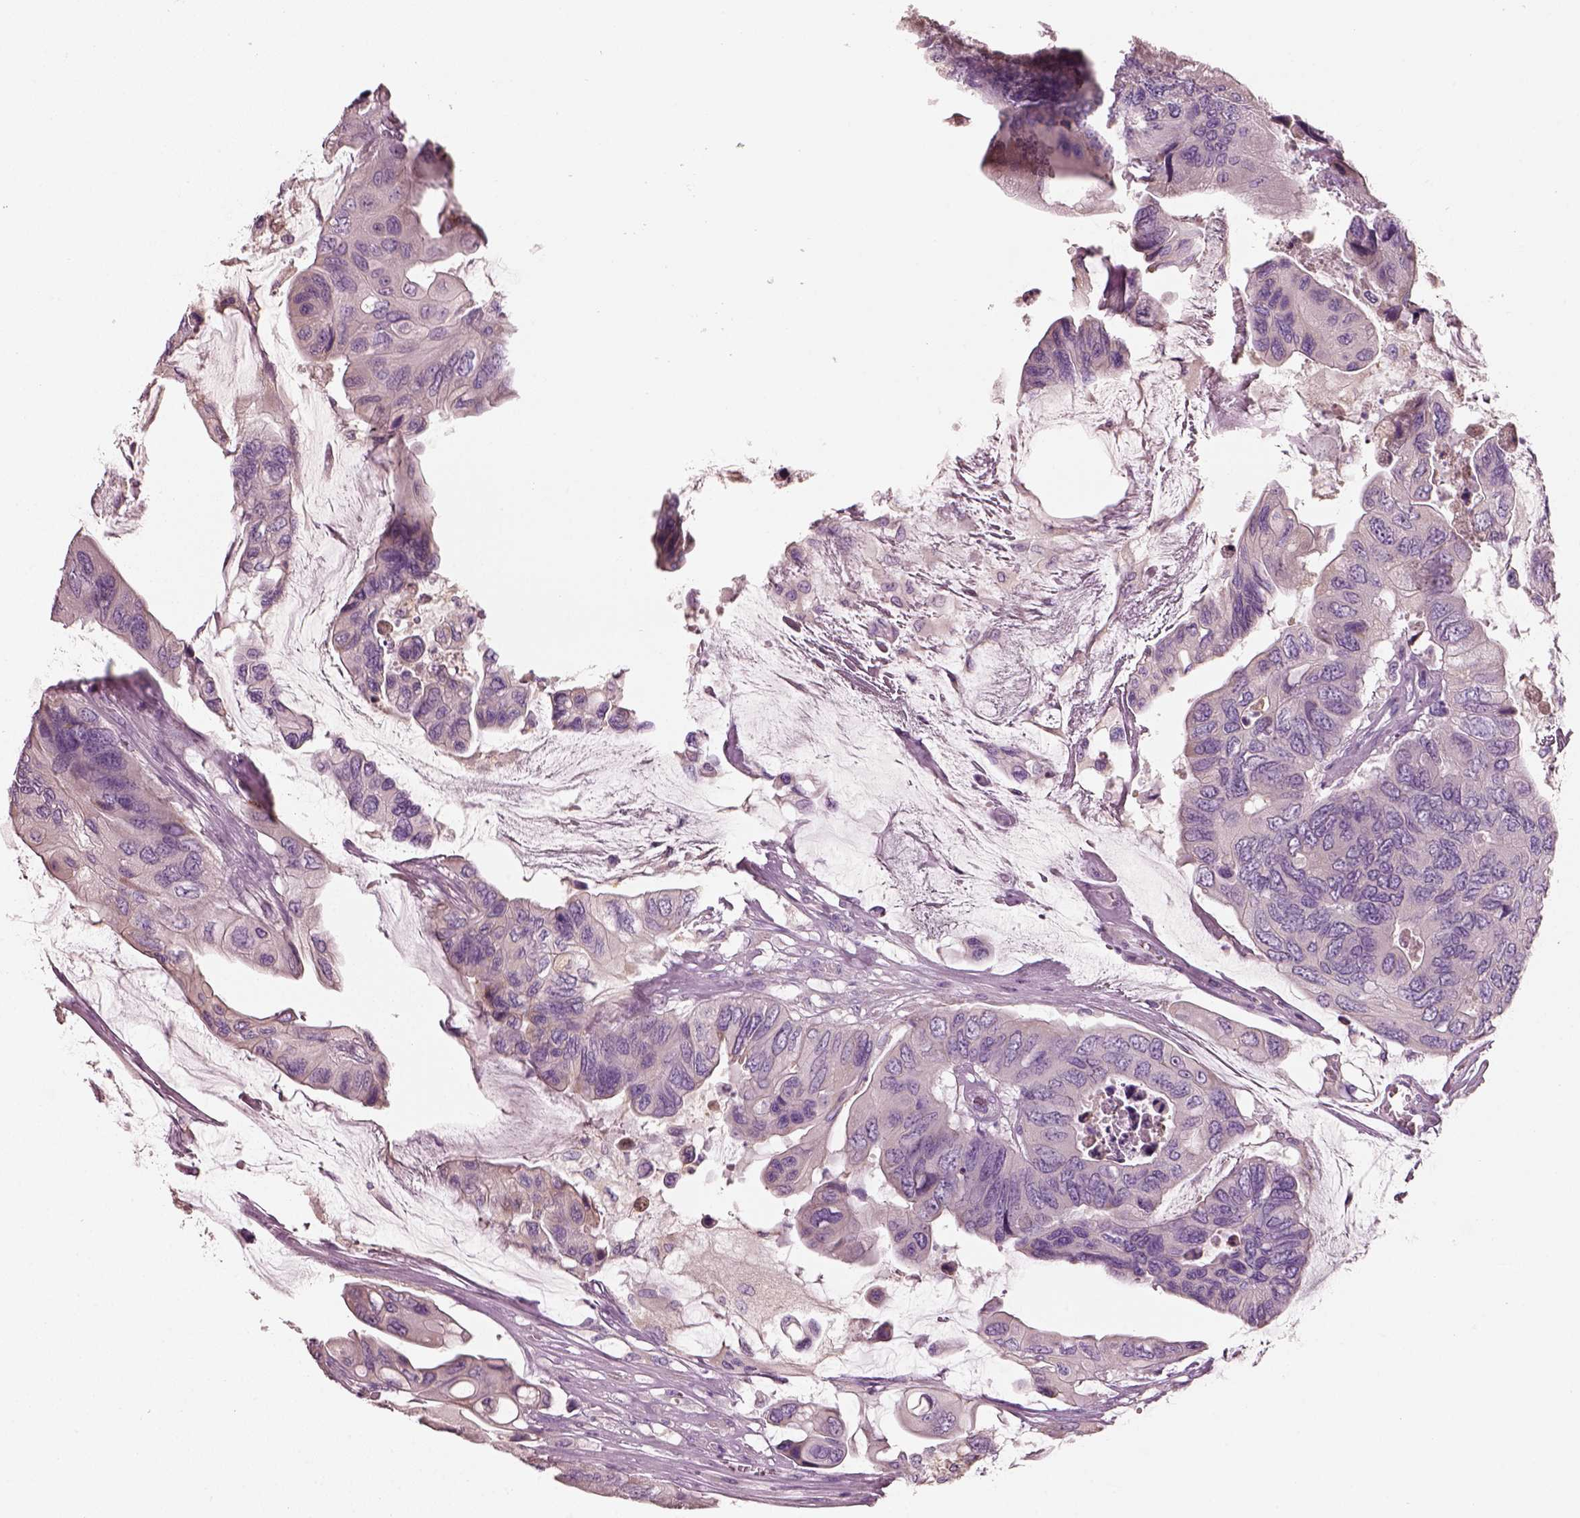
{"staining": {"intensity": "negative", "quantity": "none", "location": "none"}, "tissue": "colorectal cancer", "cell_type": "Tumor cells", "image_type": "cancer", "snomed": [{"axis": "morphology", "description": "Adenocarcinoma, NOS"}, {"axis": "topography", "description": "Rectum"}], "caption": "Adenocarcinoma (colorectal) was stained to show a protein in brown. There is no significant staining in tumor cells.", "gene": "PNOC", "patient": {"sex": "male", "age": 63}}